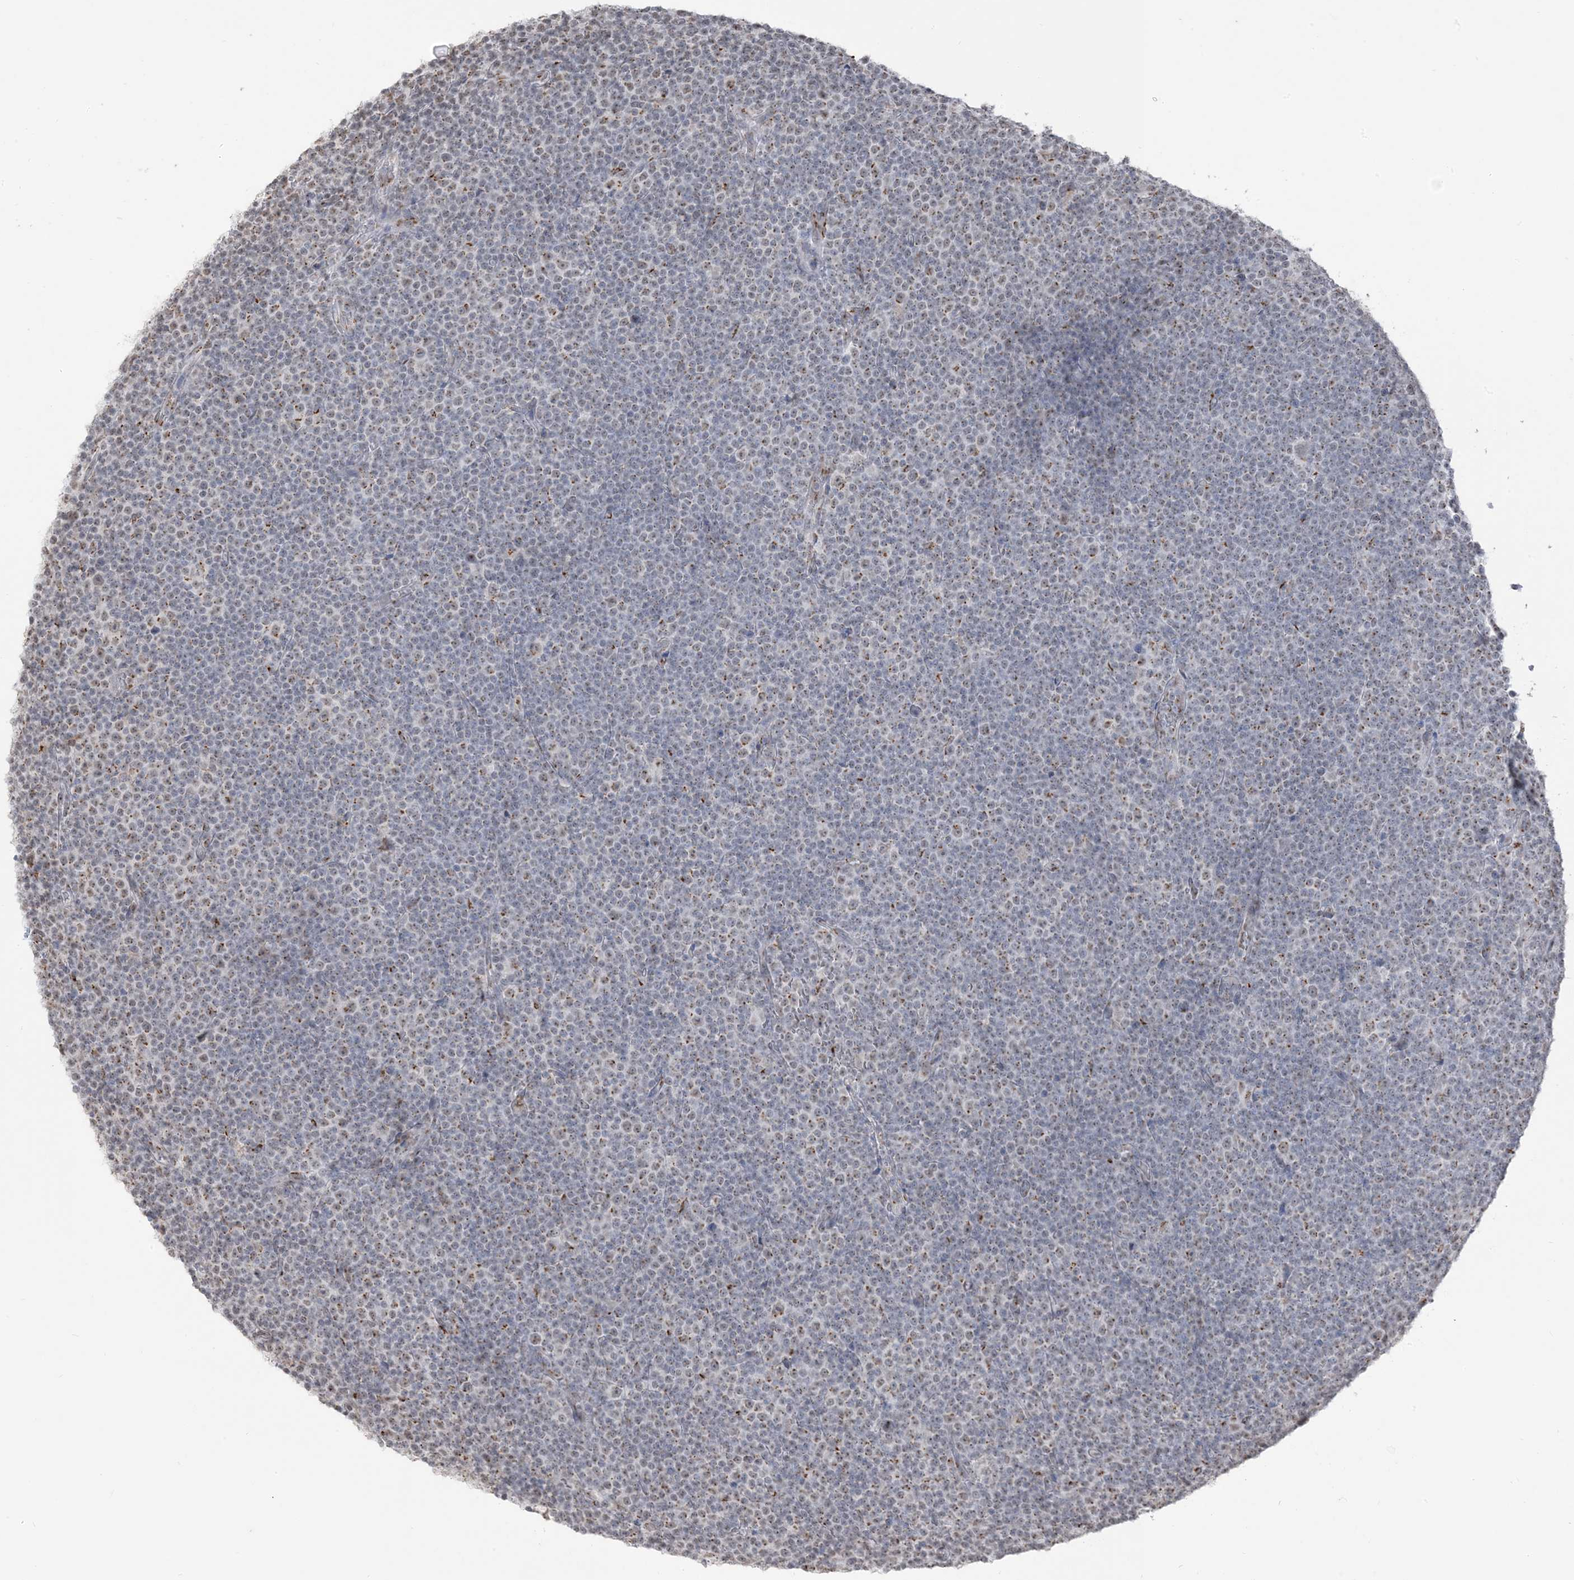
{"staining": {"intensity": "weak", "quantity": "25%-75%", "location": "cytoplasmic/membranous"}, "tissue": "lymphoma", "cell_type": "Tumor cells", "image_type": "cancer", "snomed": [{"axis": "morphology", "description": "Malignant lymphoma, non-Hodgkin's type, Low grade"}, {"axis": "topography", "description": "Lymph node"}], "caption": "This photomicrograph shows IHC staining of human lymphoma, with low weak cytoplasmic/membranous staining in about 25%-75% of tumor cells.", "gene": "GPR107", "patient": {"sex": "female", "age": 67}}